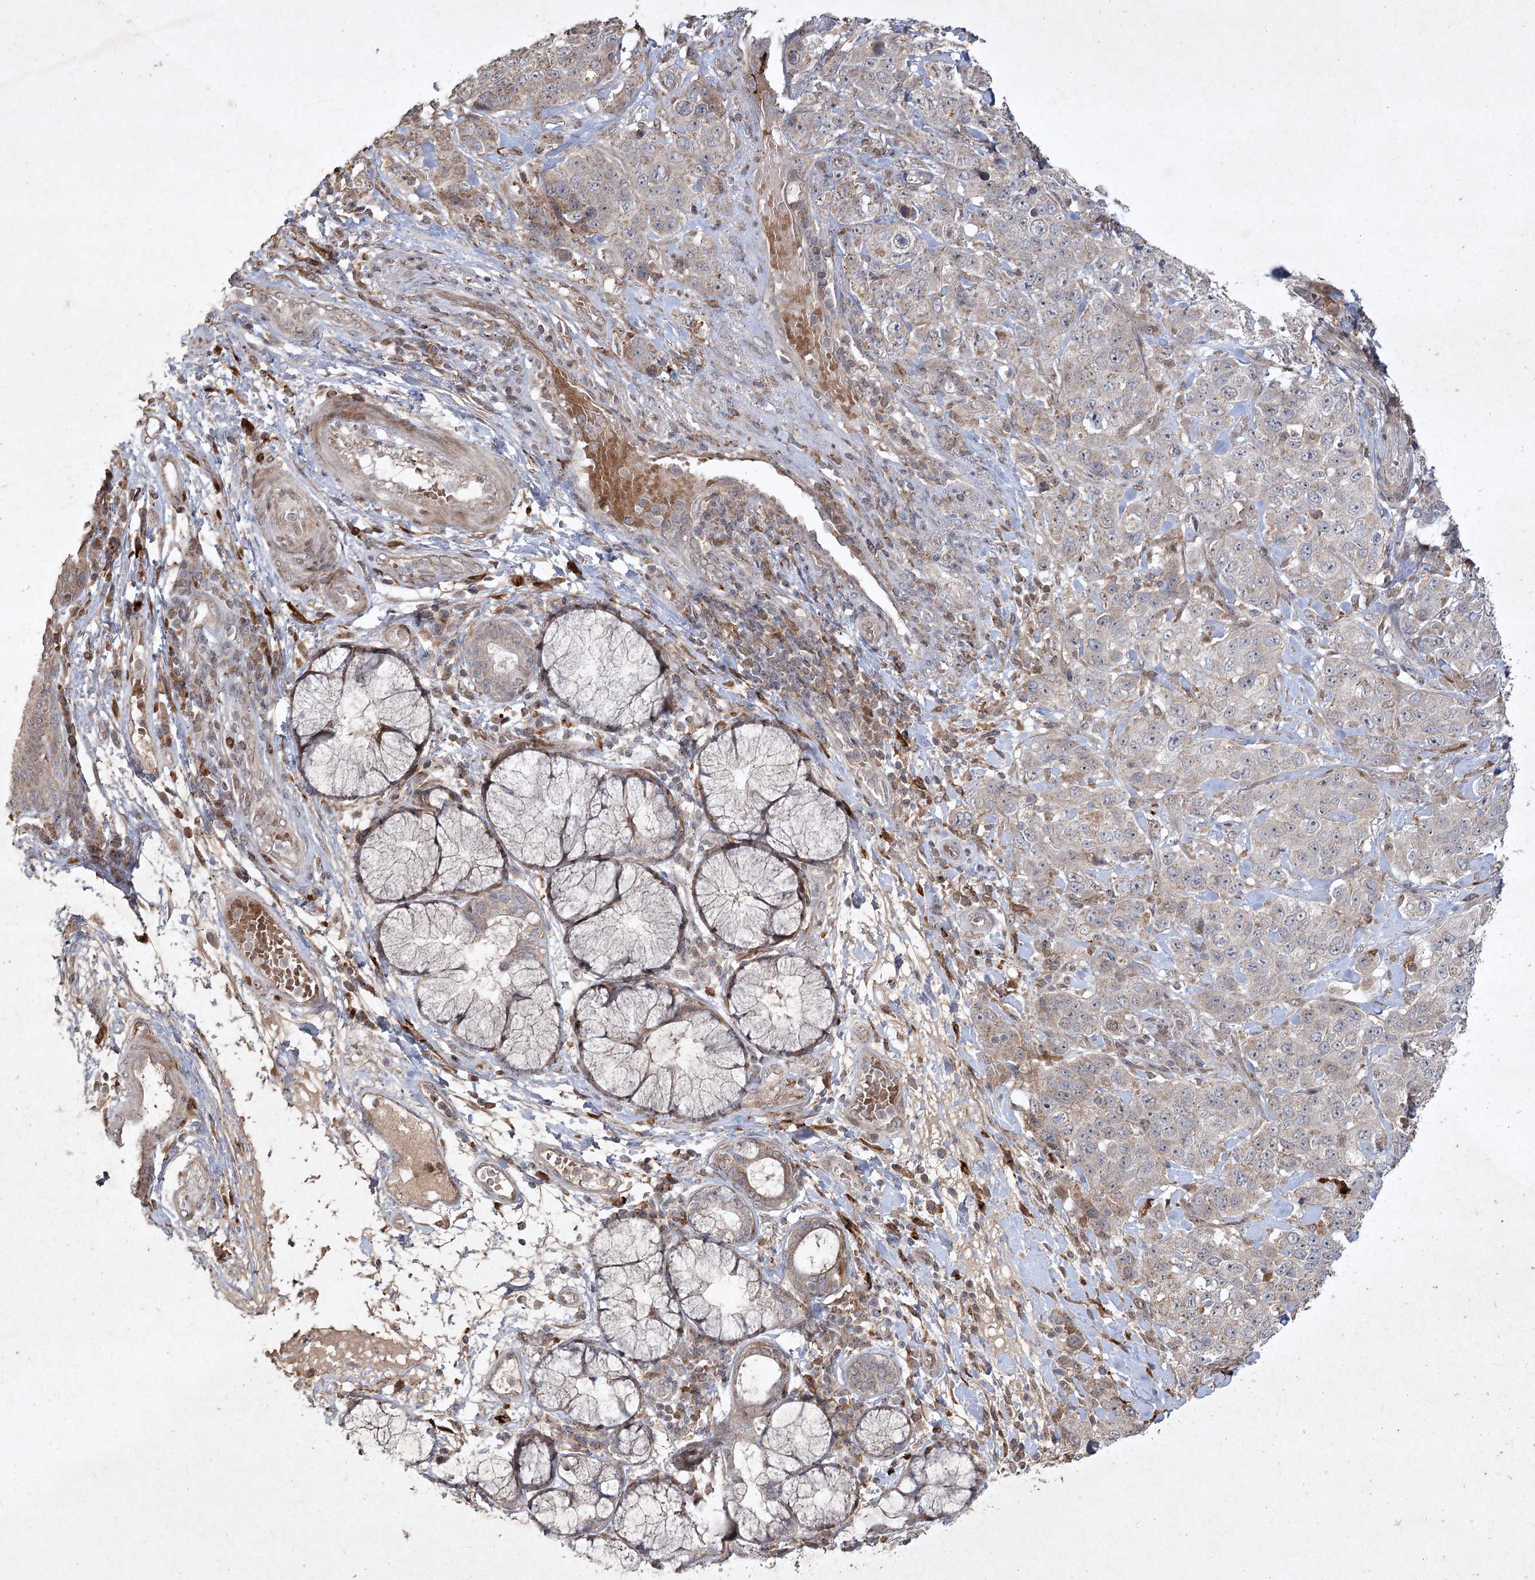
{"staining": {"intensity": "weak", "quantity": "<25%", "location": "cytoplasmic/membranous"}, "tissue": "stomach cancer", "cell_type": "Tumor cells", "image_type": "cancer", "snomed": [{"axis": "morphology", "description": "Adenocarcinoma, NOS"}, {"axis": "topography", "description": "Stomach"}], "caption": "DAB immunohistochemical staining of stomach cancer (adenocarcinoma) demonstrates no significant positivity in tumor cells.", "gene": "KBTBD4", "patient": {"sex": "male", "age": 48}}